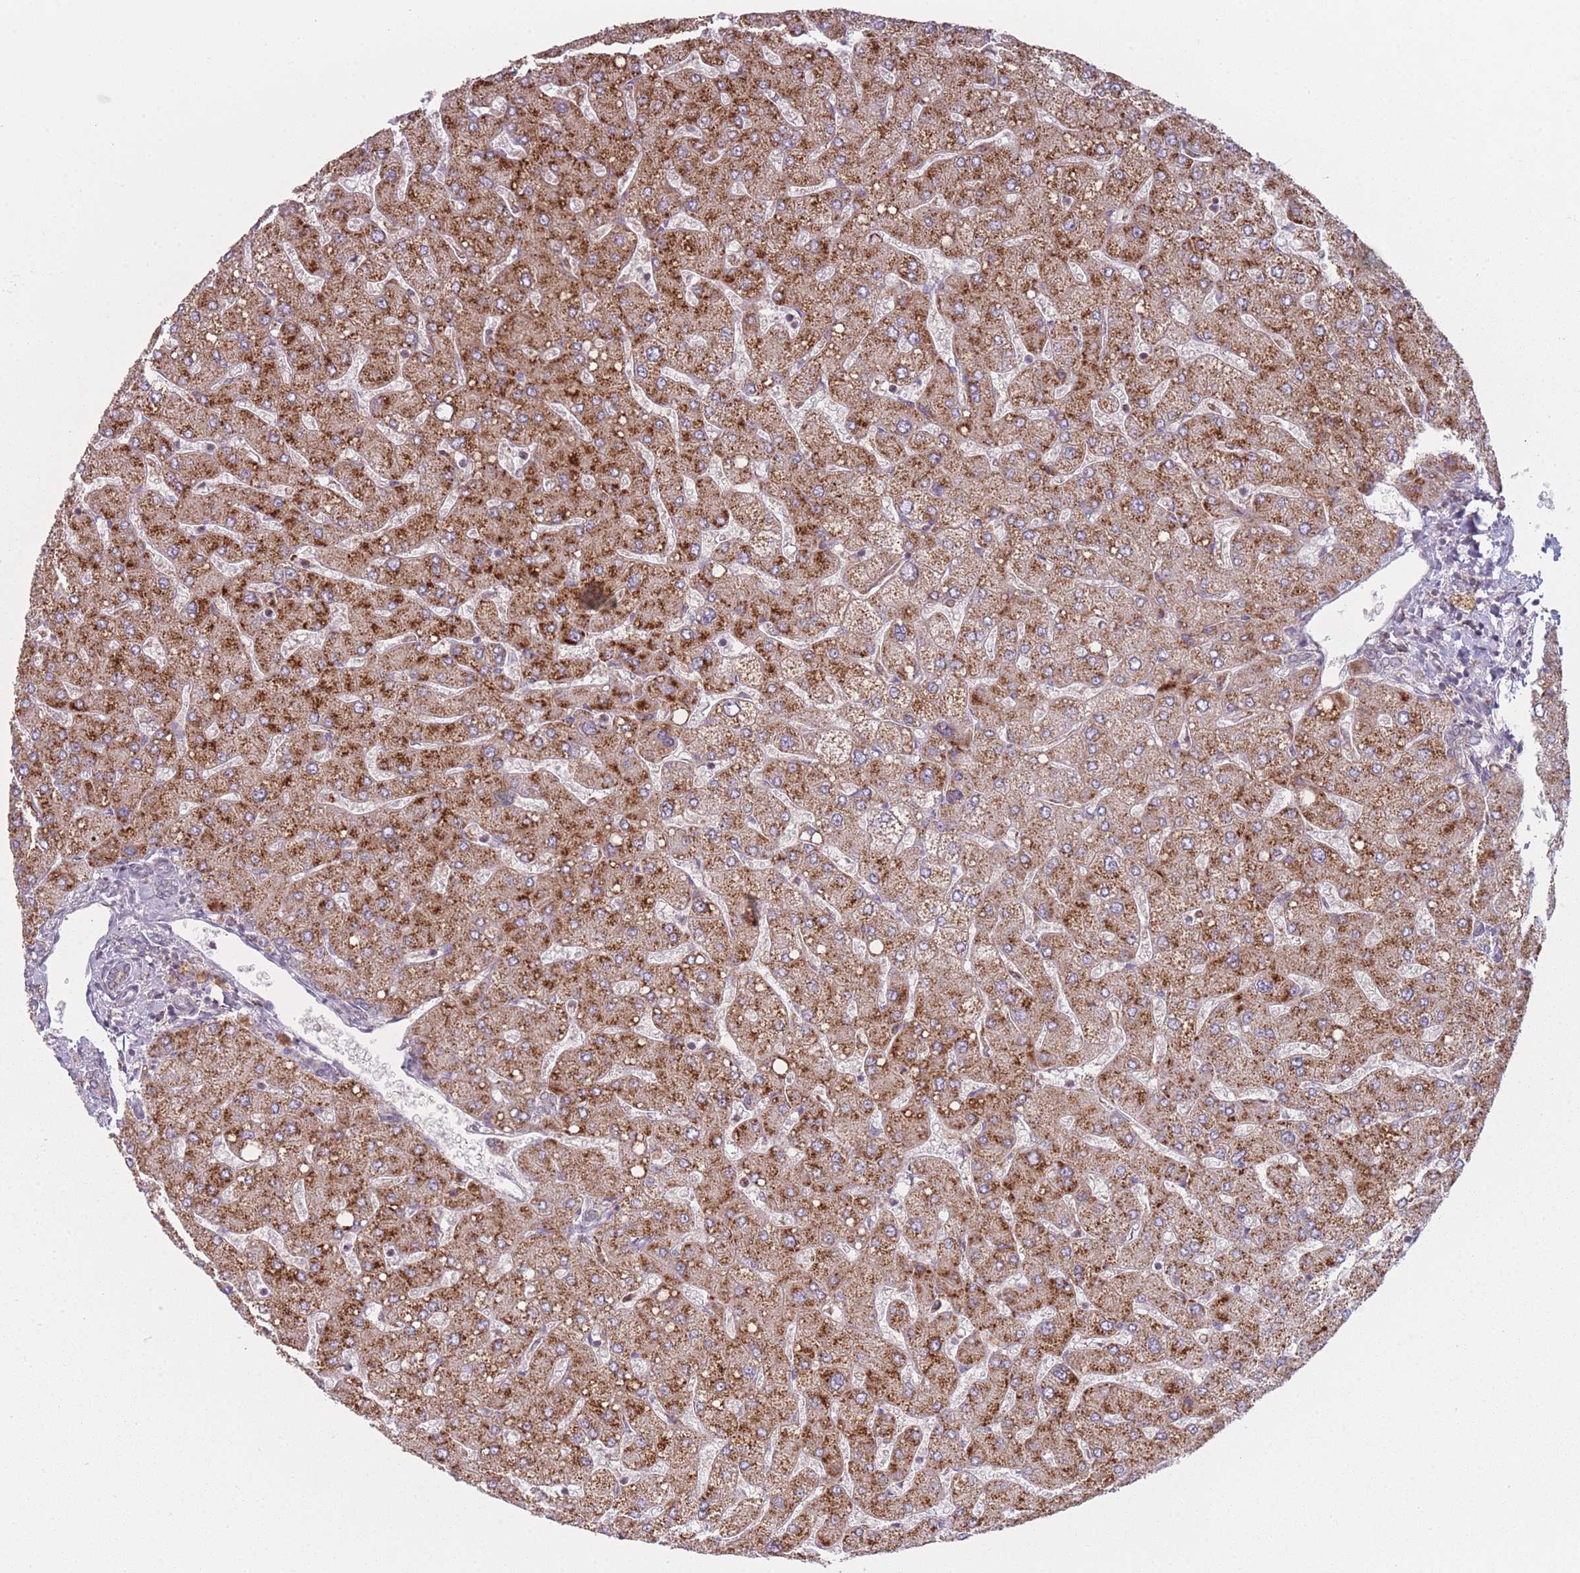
{"staining": {"intensity": "weak", "quantity": "<25%", "location": "cytoplasmic/membranous"}, "tissue": "liver", "cell_type": "Cholangiocytes", "image_type": "normal", "snomed": [{"axis": "morphology", "description": "Normal tissue, NOS"}, {"axis": "topography", "description": "Liver"}], "caption": "Immunohistochemical staining of normal human liver reveals no significant expression in cholangiocytes. (DAB immunohistochemistry (IHC) with hematoxylin counter stain).", "gene": "PEX11B", "patient": {"sex": "male", "age": 55}}